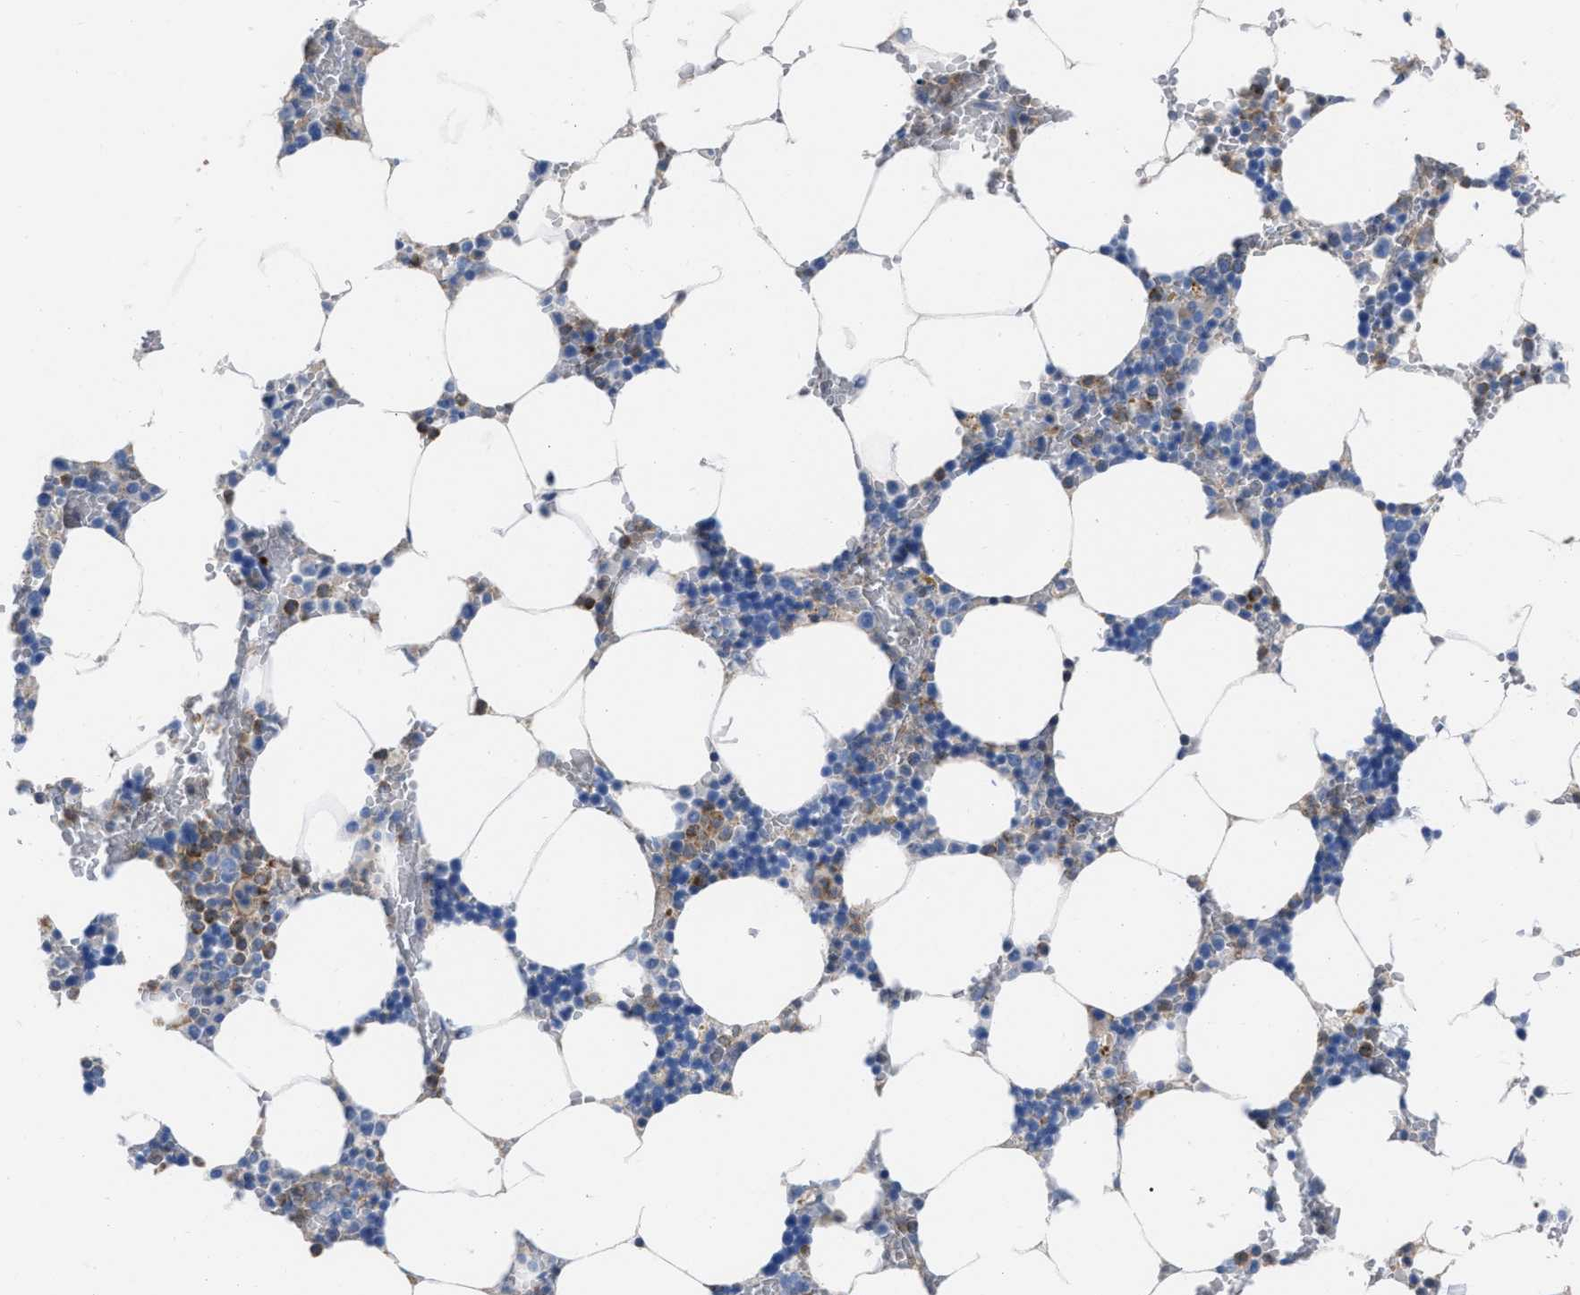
{"staining": {"intensity": "strong", "quantity": "<25%", "location": "cytoplasmic/membranous"}, "tissue": "bone marrow", "cell_type": "Hematopoietic cells", "image_type": "normal", "snomed": [{"axis": "morphology", "description": "Normal tissue, NOS"}, {"axis": "topography", "description": "Bone marrow"}], "caption": "Normal bone marrow was stained to show a protein in brown. There is medium levels of strong cytoplasmic/membranous staining in approximately <25% of hematopoietic cells. The staining was performed using DAB, with brown indicating positive protein expression. Nuclei are stained blue with hematoxylin.", "gene": "PRMT2", "patient": {"sex": "male", "age": 70}}